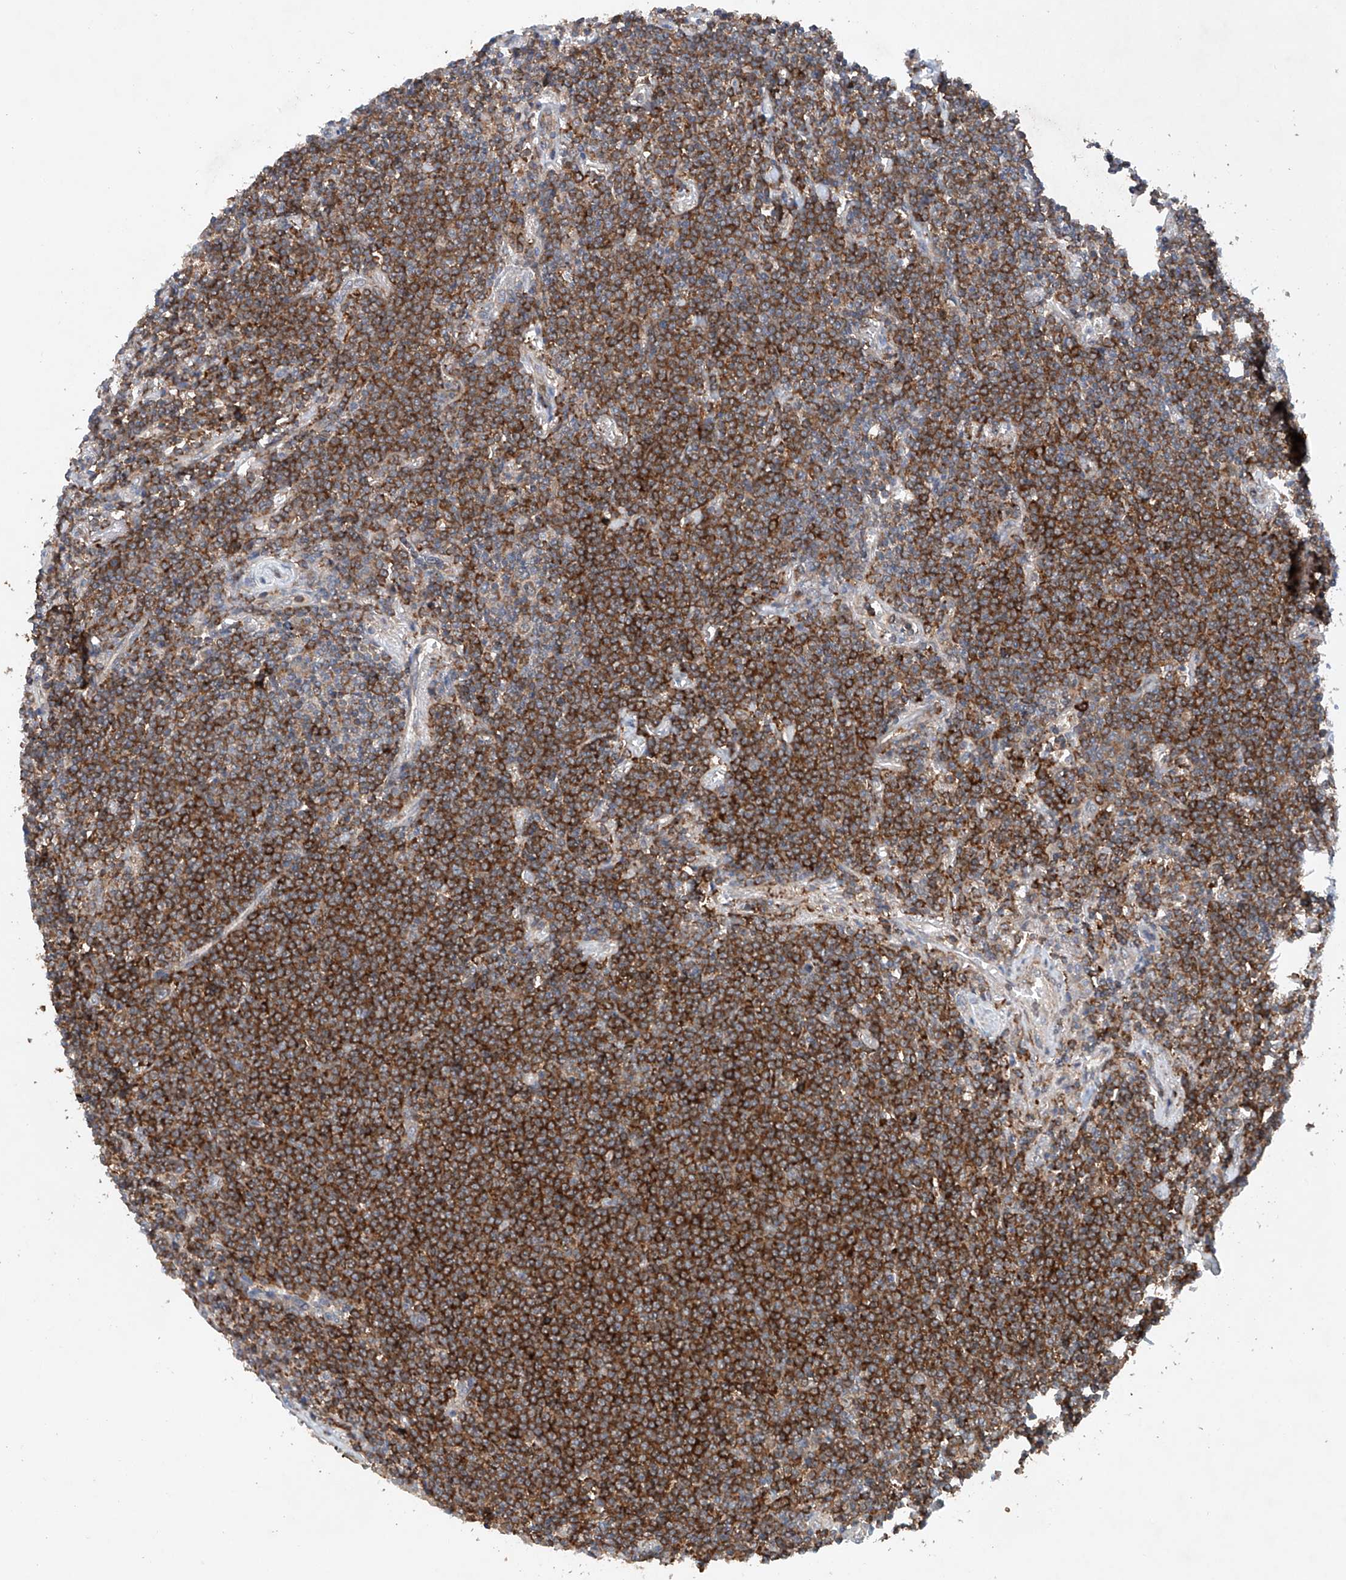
{"staining": {"intensity": "strong", "quantity": ">75%", "location": "cytoplasmic/membranous"}, "tissue": "lymphoma", "cell_type": "Tumor cells", "image_type": "cancer", "snomed": [{"axis": "morphology", "description": "Malignant lymphoma, non-Hodgkin's type, Low grade"}, {"axis": "topography", "description": "Lung"}], "caption": "Strong cytoplasmic/membranous positivity for a protein is identified in approximately >75% of tumor cells of lymphoma using IHC.", "gene": "CEP85L", "patient": {"sex": "female", "age": 71}}